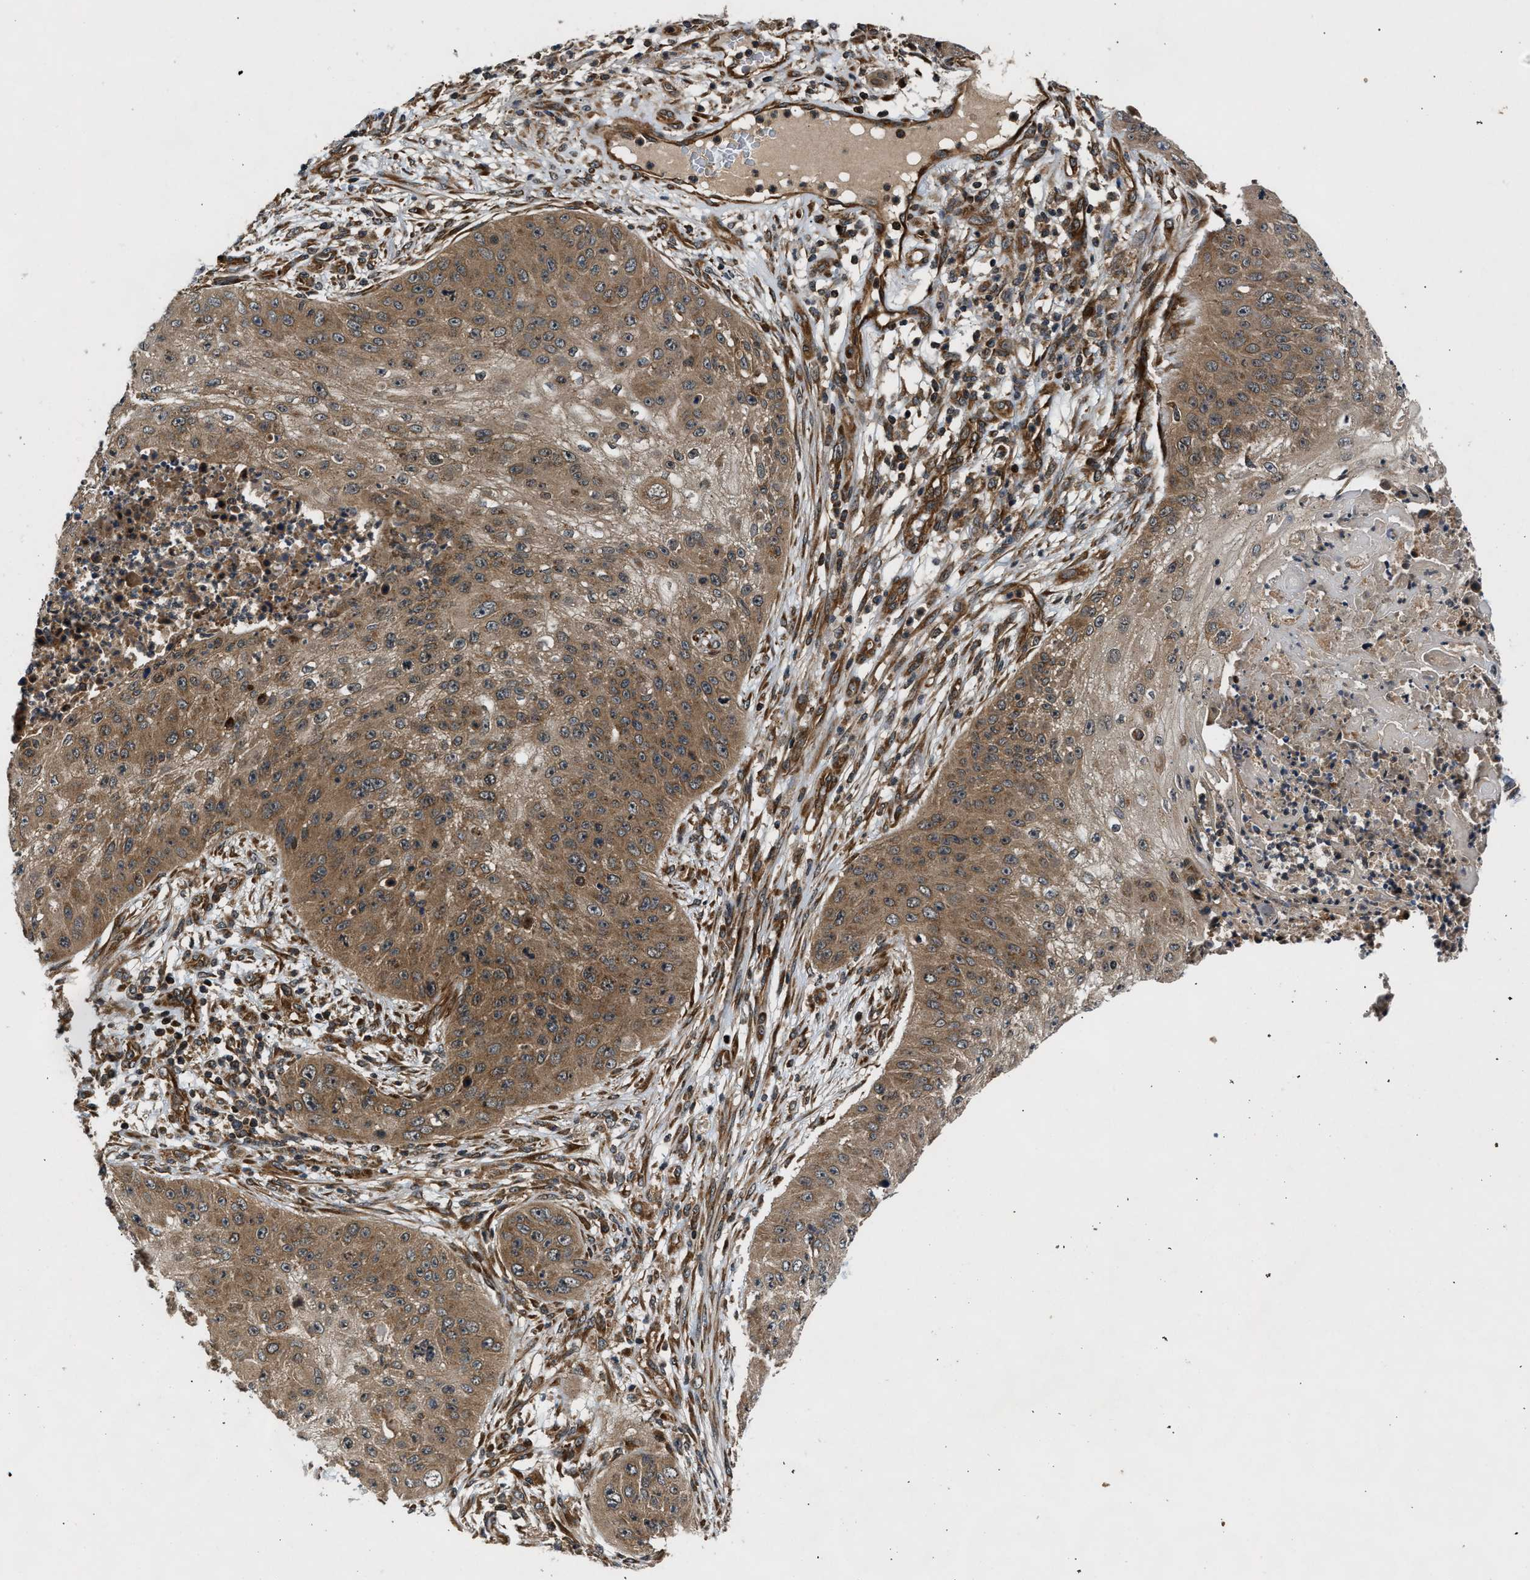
{"staining": {"intensity": "moderate", "quantity": ">75%", "location": "cytoplasmic/membranous"}, "tissue": "skin cancer", "cell_type": "Tumor cells", "image_type": "cancer", "snomed": [{"axis": "morphology", "description": "Squamous cell carcinoma, NOS"}, {"axis": "topography", "description": "Skin"}], "caption": "An immunohistochemistry image of tumor tissue is shown. Protein staining in brown labels moderate cytoplasmic/membranous positivity in skin squamous cell carcinoma within tumor cells.", "gene": "PNPLA8", "patient": {"sex": "female", "age": 80}}